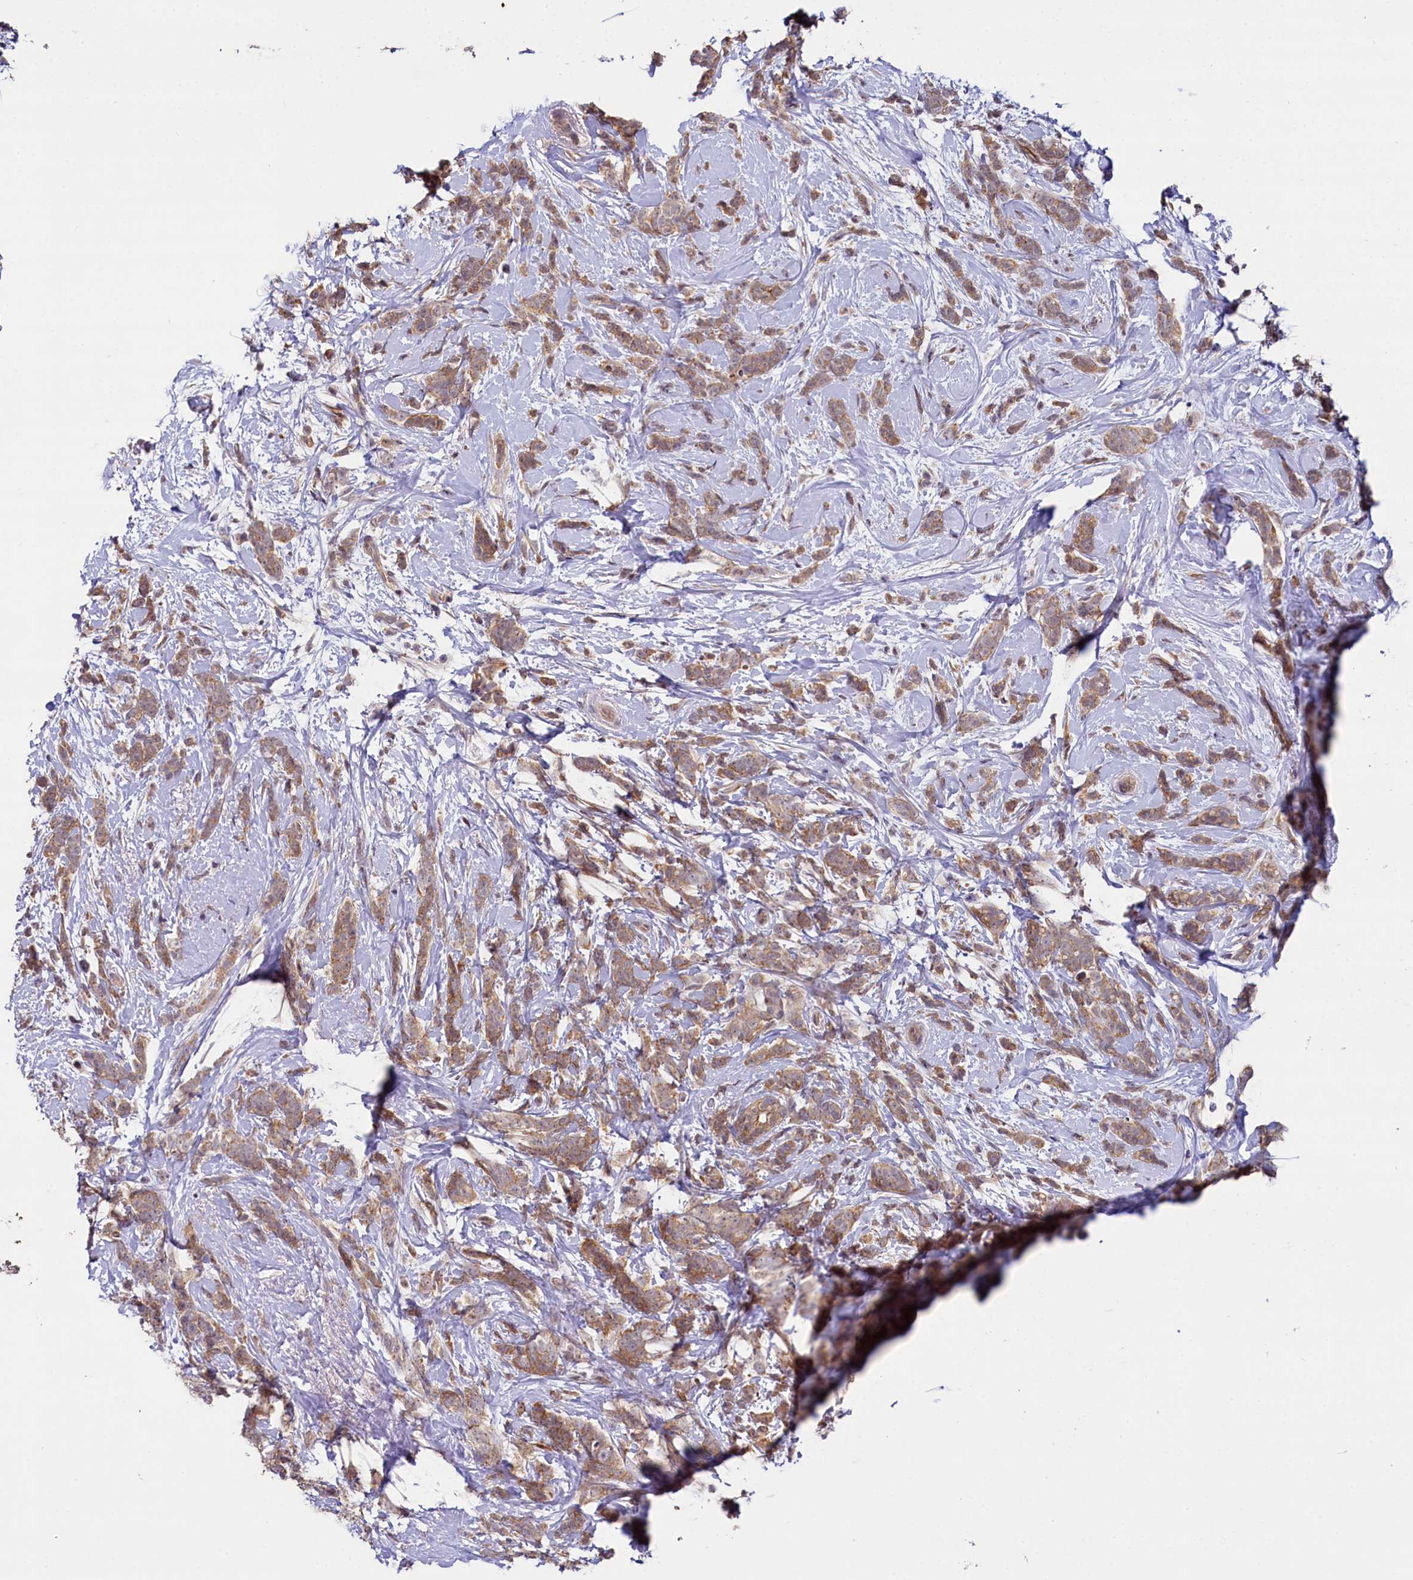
{"staining": {"intensity": "moderate", "quantity": ">75%", "location": "cytoplasmic/membranous"}, "tissue": "breast cancer", "cell_type": "Tumor cells", "image_type": "cancer", "snomed": [{"axis": "morphology", "description": "Lobular carcinoma"}, {"axis": "topography", "description": "Breast"}], "caption": "Protein staining of breast cancer tissue exhibits moderate cytoplasmic/membranous positivity in approximately >75% of tumor cells. The staining is performed using DAB brown chromogen to label protein expression. The nuclei are counter-stained blue using hematoxylin.", "gene": "TMEM39A", "patient": {"sex": "female", "age": 58}}